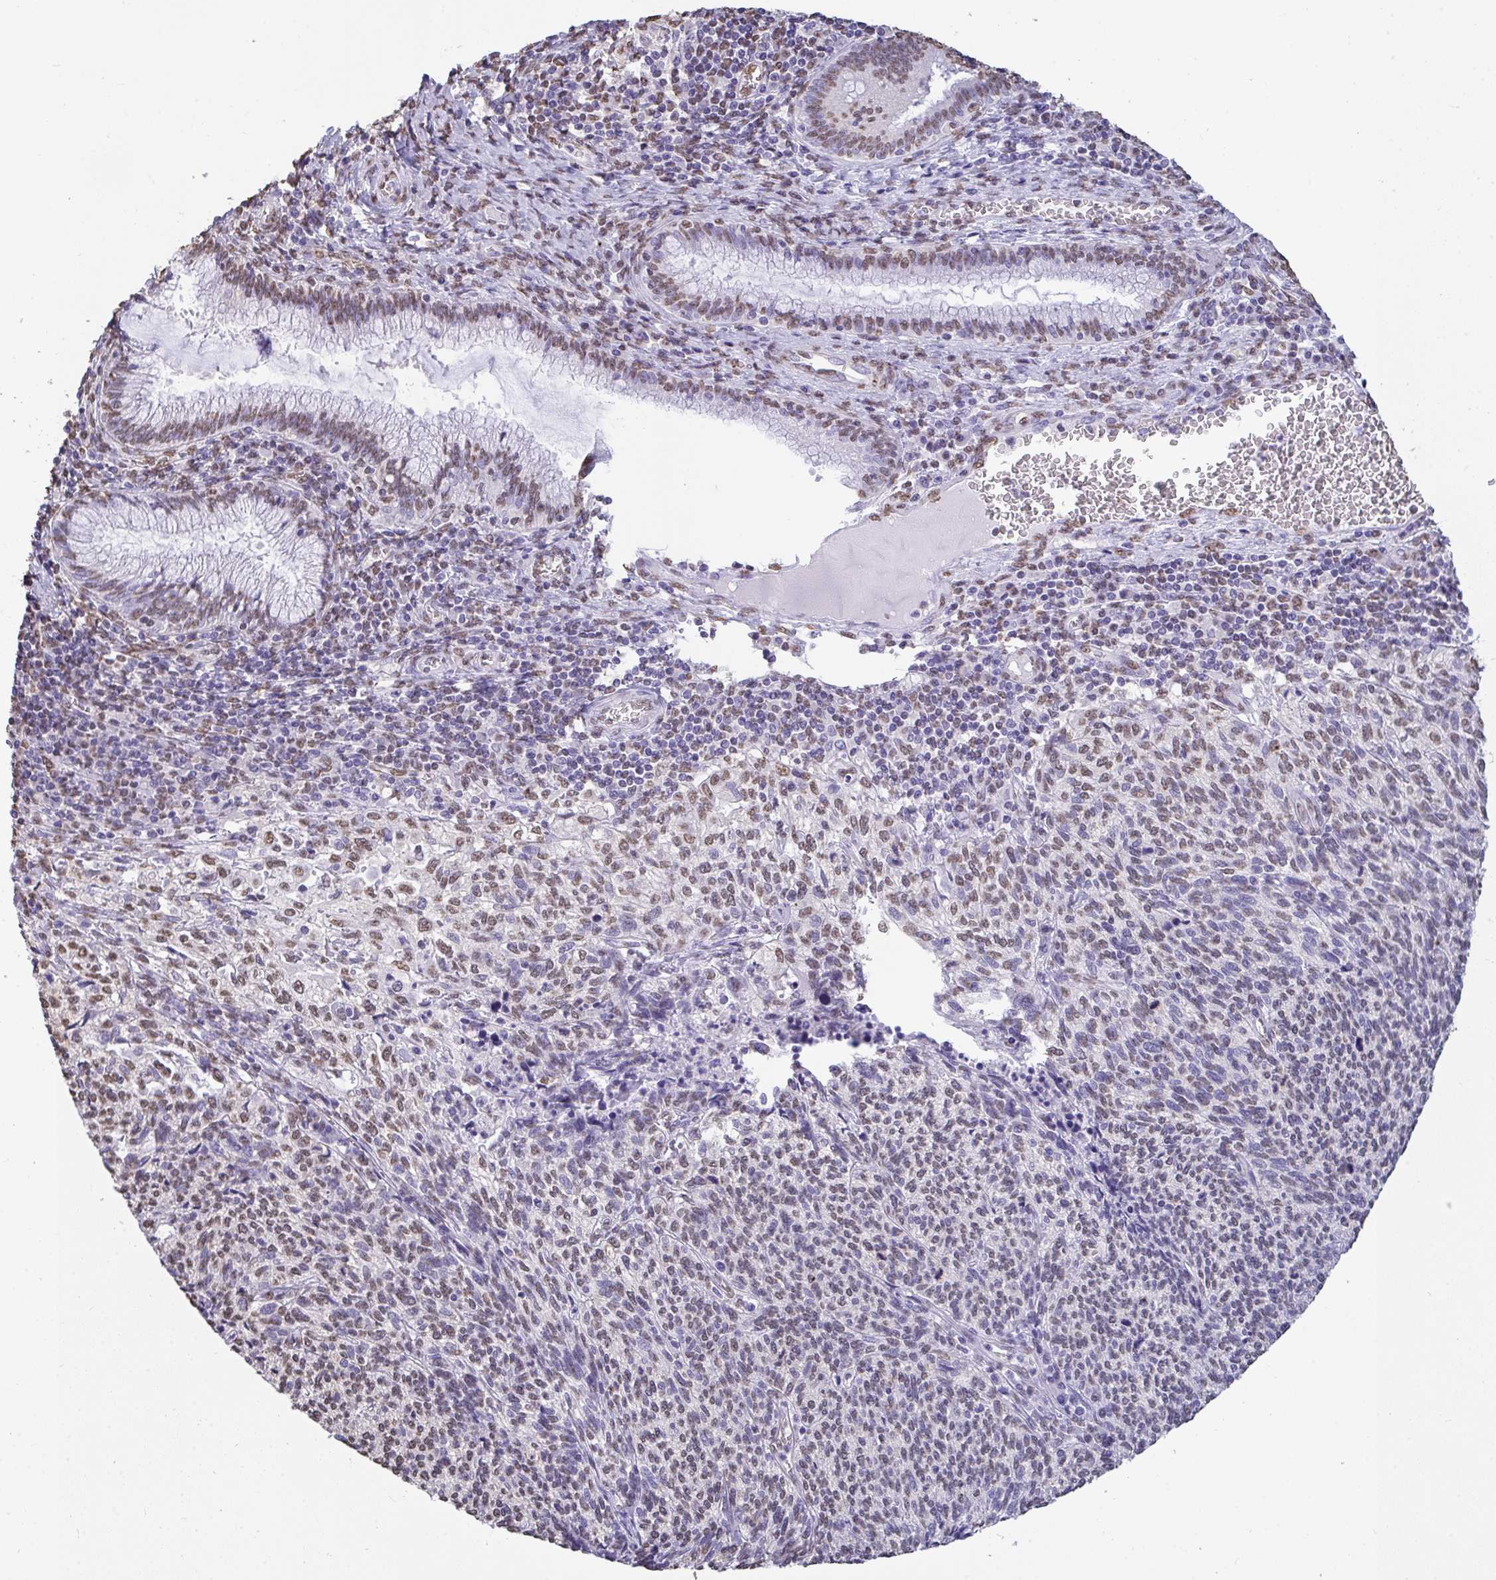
{"staining": {"intensity": "moderate", "quantity": ">75%", "location": "nuclear"}, "tissue": "cervical cancer", "cell_type": "Tumor cells", "image_type": "cancer", "snomed": [{"axis": "morphology", "description": "Squamous cell carcinoma, NOS"}, {"axis": "topography", "description": "Cervix"}], "caption": "A photomicrograph showing moderate nuclear staining in about >75% of tumor cells in cervical cancer, as visualized by brown immunohistochemical staining.", "gene": "SEMA6B", "patient": {"sex": "female", "age": 45}}